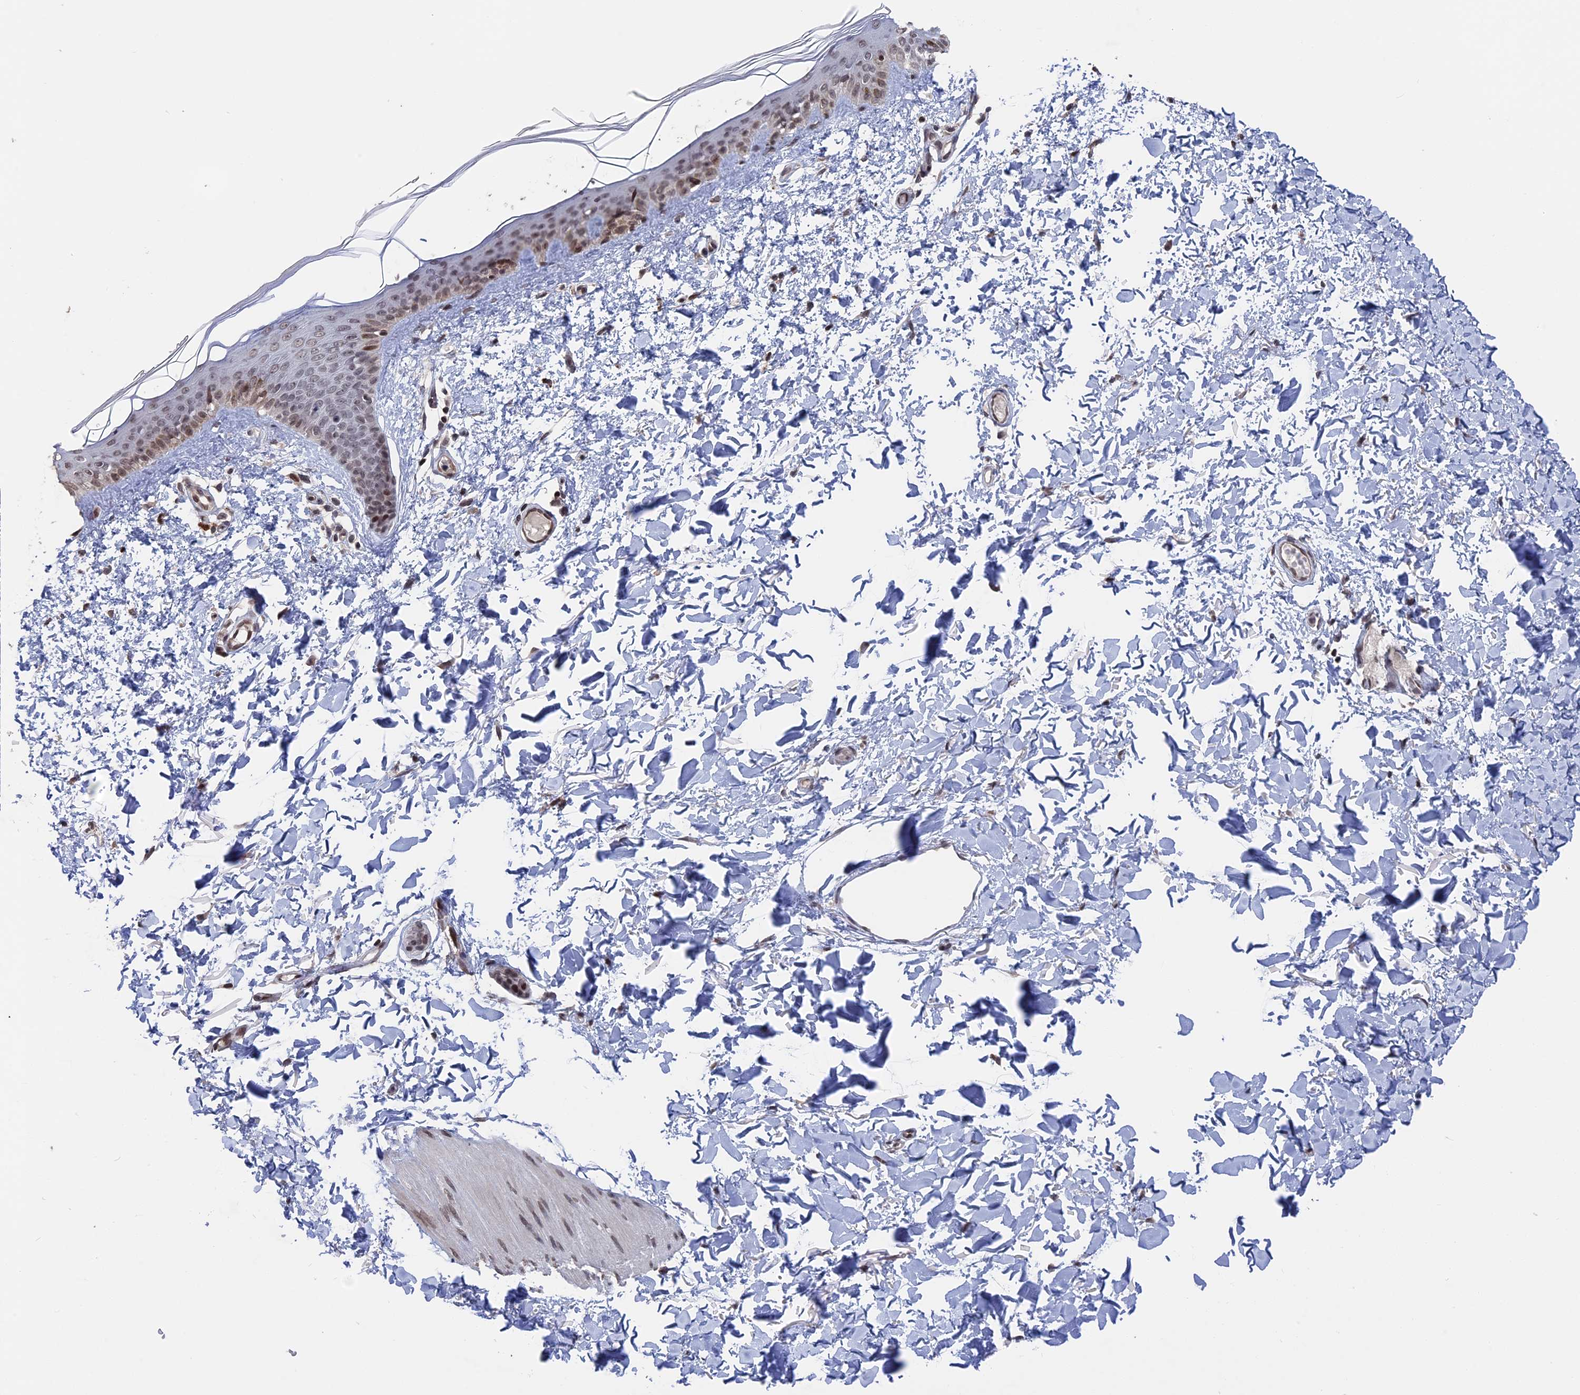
{"staining": {"intensity": "negative", "quantity": "none", "location": "none"}, "tissue": "skin", "cell_type": "Fibroblasts", "image_type": "normal", "snomed": [{"axis": "morphology", "description": "Normal tissue, NOS"}, {"axis": "topography", "description": "Skin"}], "caption": "This is a photomicrograph of immunohistochemistry (IHC) staining of normal skin, which shows no expression in fibroblasts.", "gene": "NR2C2AP", "patient": {"sex": "female", "age": 58}}